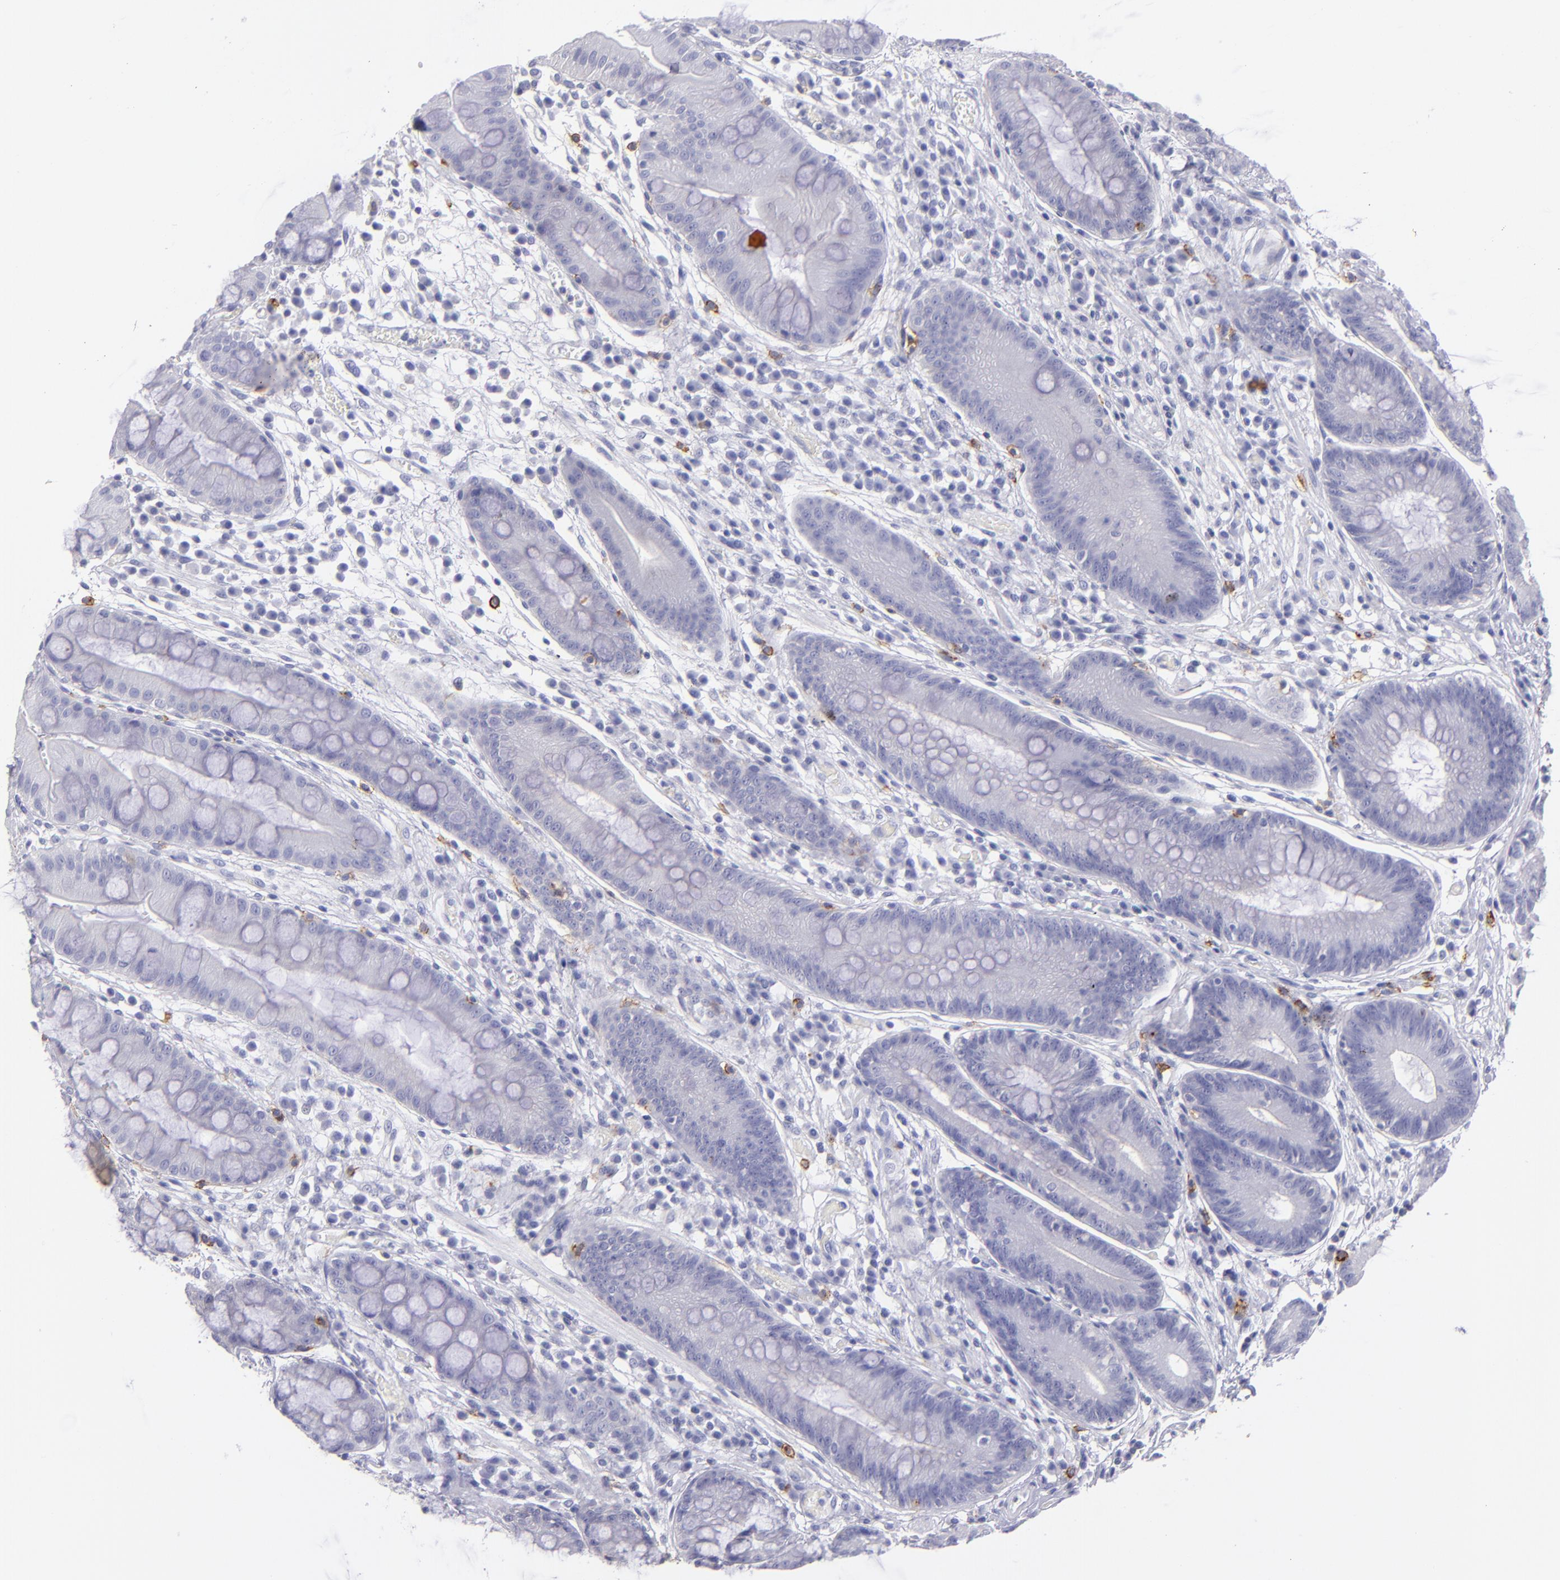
{"staining": {"intensity": "negative", "quantity": "none", "location": "none"}, "tissue": "stomach", "cell_type": "Glandular cells", "image_type": "normal", "snomed": [{"axis": "morphology", "description": "Normal tissue, NOS"}, {"axis": "morphology", "description": "Inflammation, NOS"}, {"axis": "topography", "description": "Stomach, lower"}], "caption": "This is an immunohistochemistry photomicrograph of benign human stomach. There is no positivity in glandular cells.", "gene": "CD82", "patient": {"sex": "male", "age": 59}}